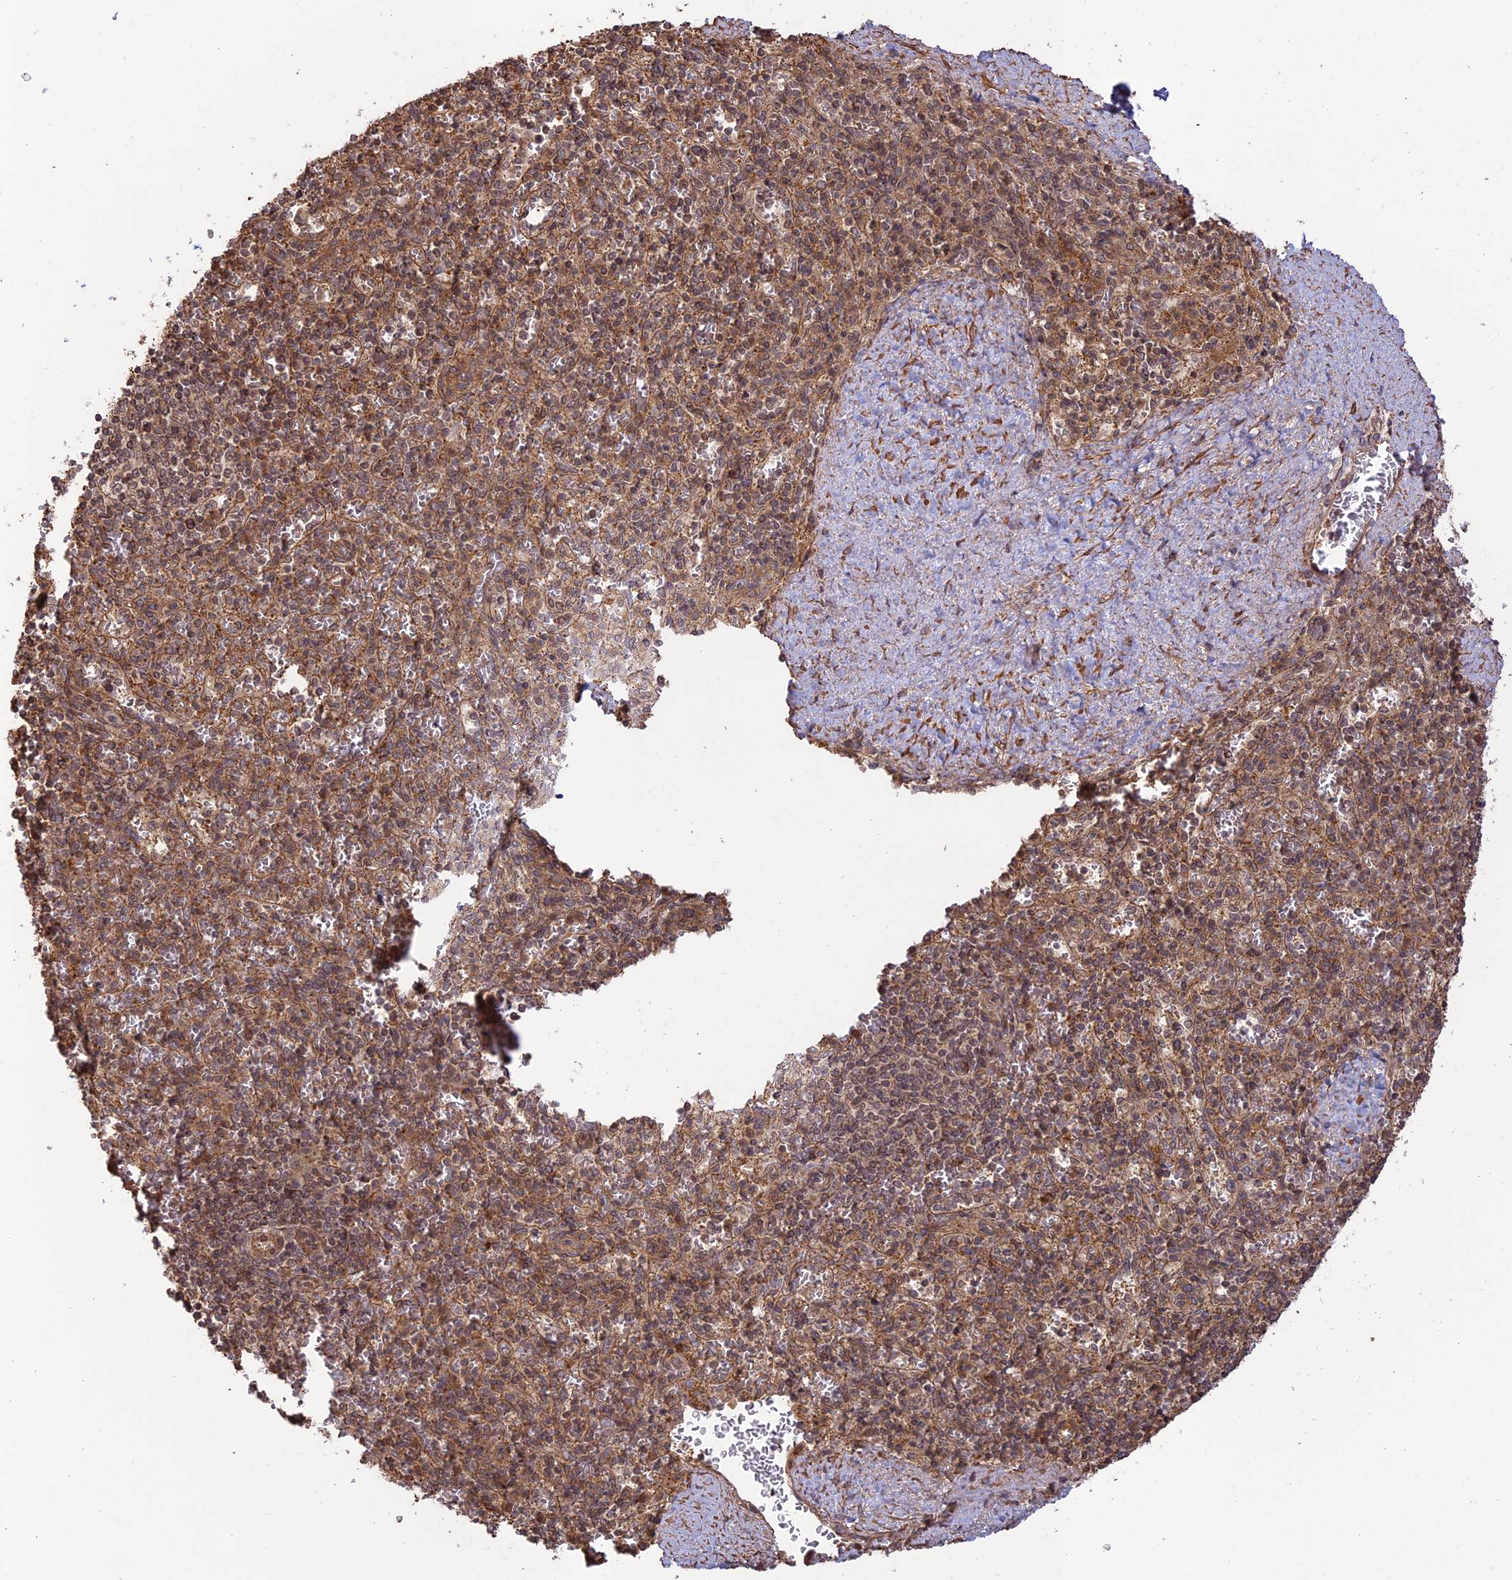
{"staining": {"intensity": "moderate", "quantity": "25%-75%", "location": "cytoplasmic/membranous"}, "tissue": "spleen", "cell_type": "Cells in red pulp", "image_type": "normal", "snomed": [{"axis": "morphology", "description": "Normal tissue, NOS"}, {"axis": "topography", "description": "Spleen"}], "caption": "Immunohistochemistry of unremarkable human spleen displays medium levels of moderate cytoplasmic/membranous expression in approximately 25%-75% of cells in red pulp.", "gene": "CCDC174", "patient": {"sex": "male", "age": 82}}